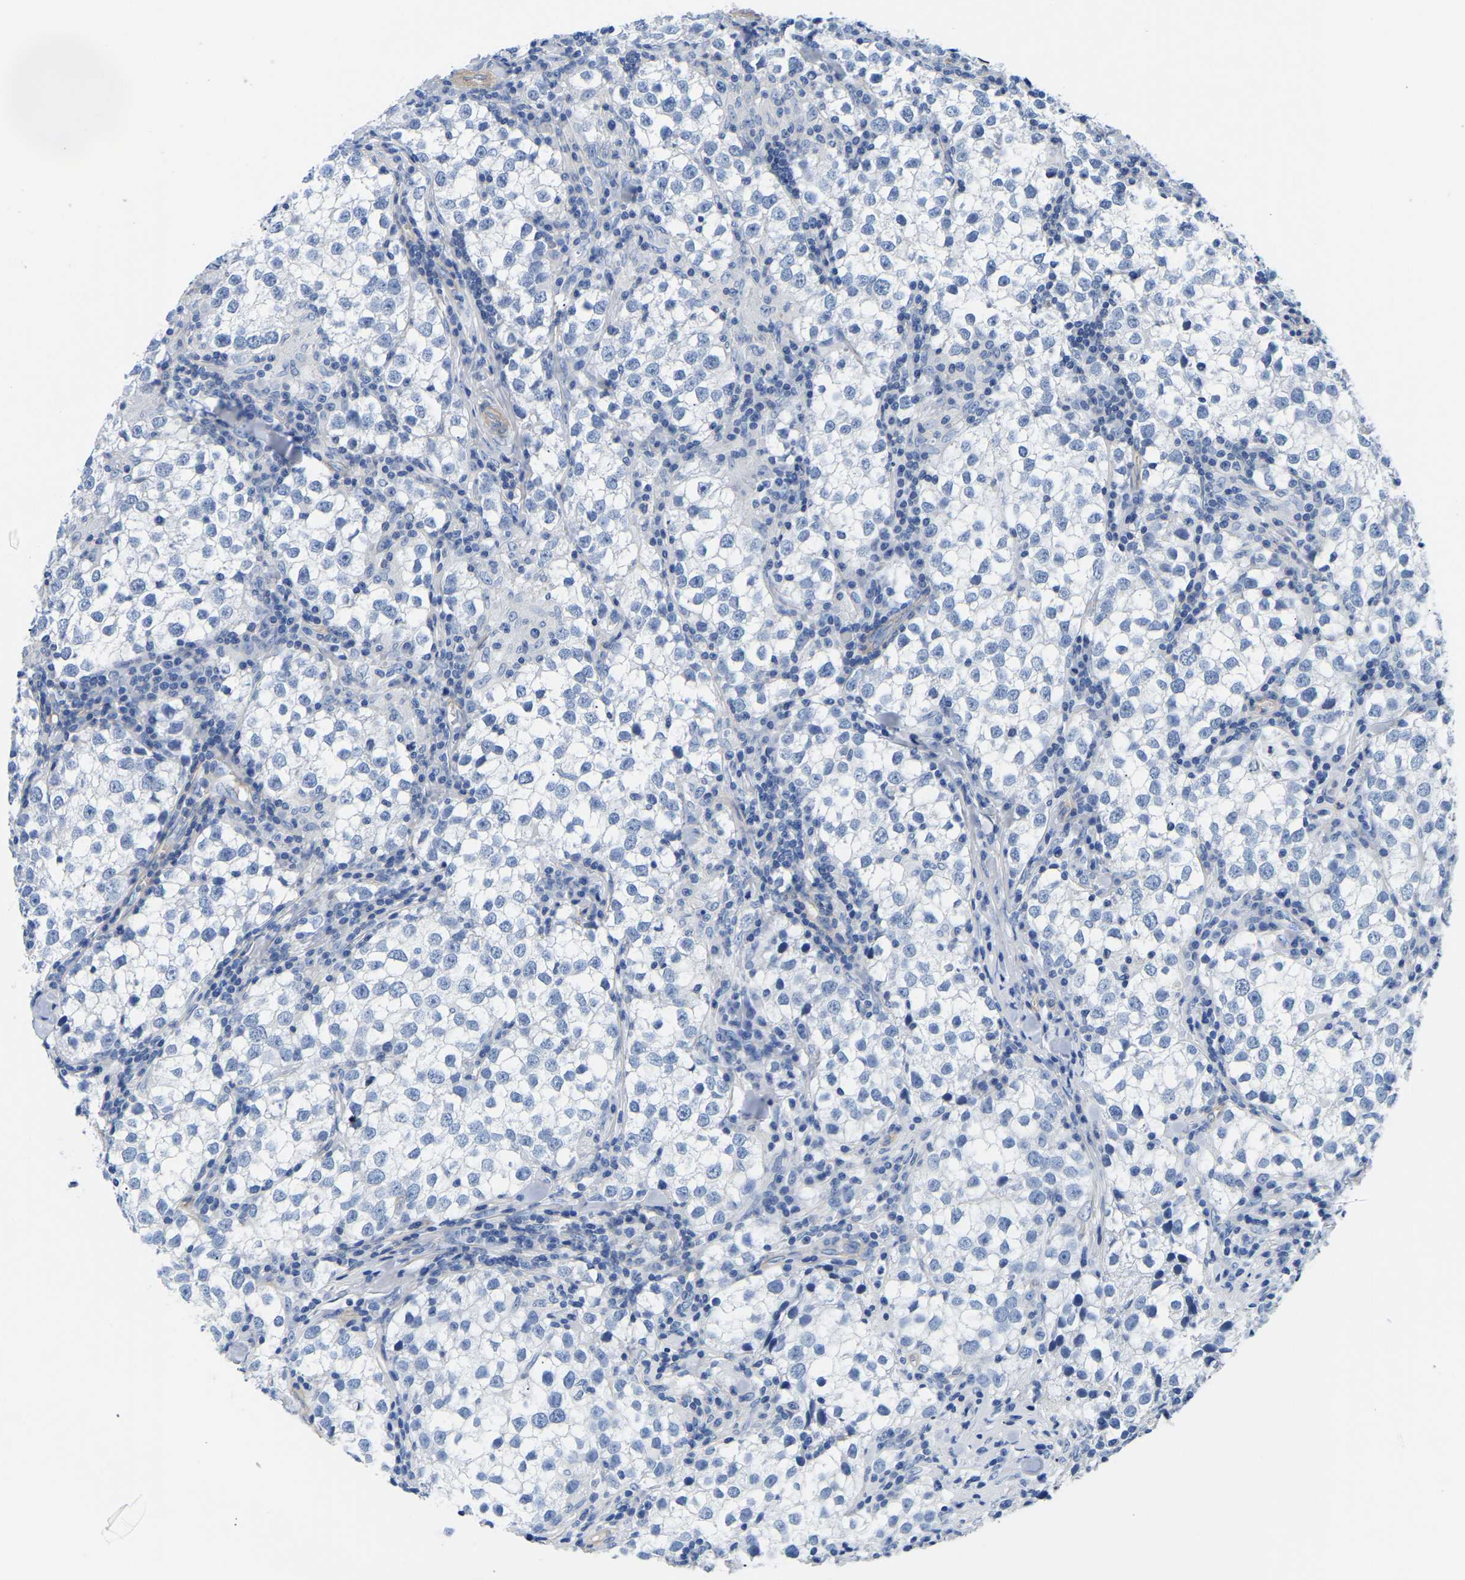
{"staining": {"intensity": "negative", "quantity": "none", "location": "none"}, "tissue": "testis cancer", "cell_type": "Tumor cells", "image_type": "cancer", "snomed": [{"axis": "morphology", "description": "Seminoma, NOS"}, {"axis": "morphology", "description": "Carcinoma, Embryonal, NOS"}, {"axis": "topography", "description": "Testis"}], "caption": "Immunohistochemistry image of testis cancer stained for a protein (brown), which reveals no expression in tumor cells. (DAB (3,3'-diaminobenzidine) immunohistochemistry (IHC) visualized using brightfield microscopy, high magnification).", "gene": "UPK3A", "patient": {"sex": "male", "age": 36}}